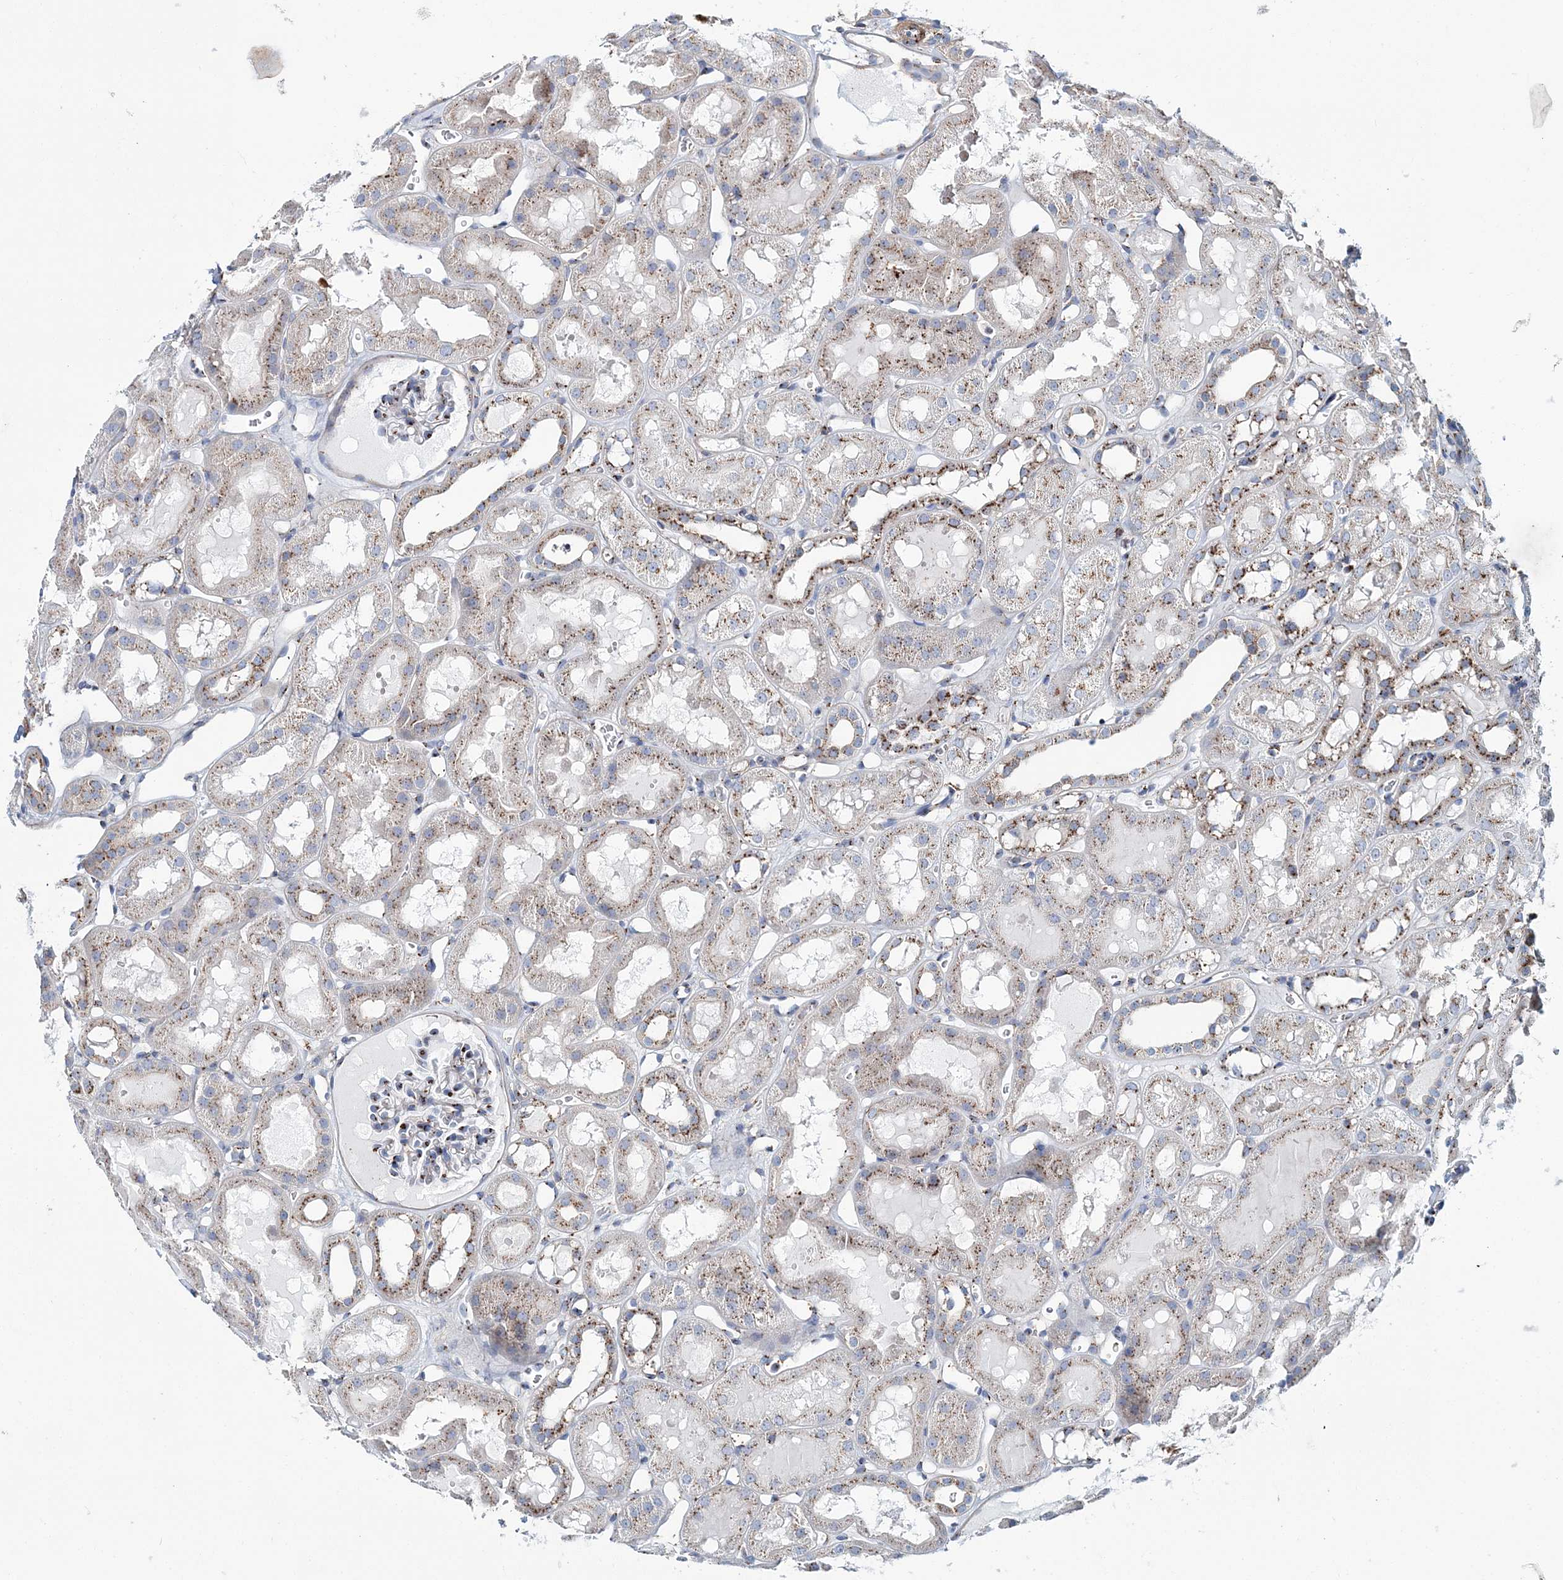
{"staining": {"intensity": "strong", "quantity": "25%-75%", "location": "cytoplasmic/membranous"}, "tissue": "kidney", "cell_type": "Cells in glomeruli", "image_type": "normal", "snomed": [{"axis": "morphology", "description": "Normal tissue, NOS"}, {"axis": "topography", "description": "Kidney"}, {"axis": "topography", "description": "Urinary bladder"}], "caption": "Protein expression analysis of unremarkable kidney displays strong cytoplasmic/membranous staining in approximately 25%-75% of cells in glomeruli. Ihc stains the protein of interest in brown and the nuclei are stained blue.", "gene": "MAN1A2", "patient": {"sex": "male", "age": 16}}